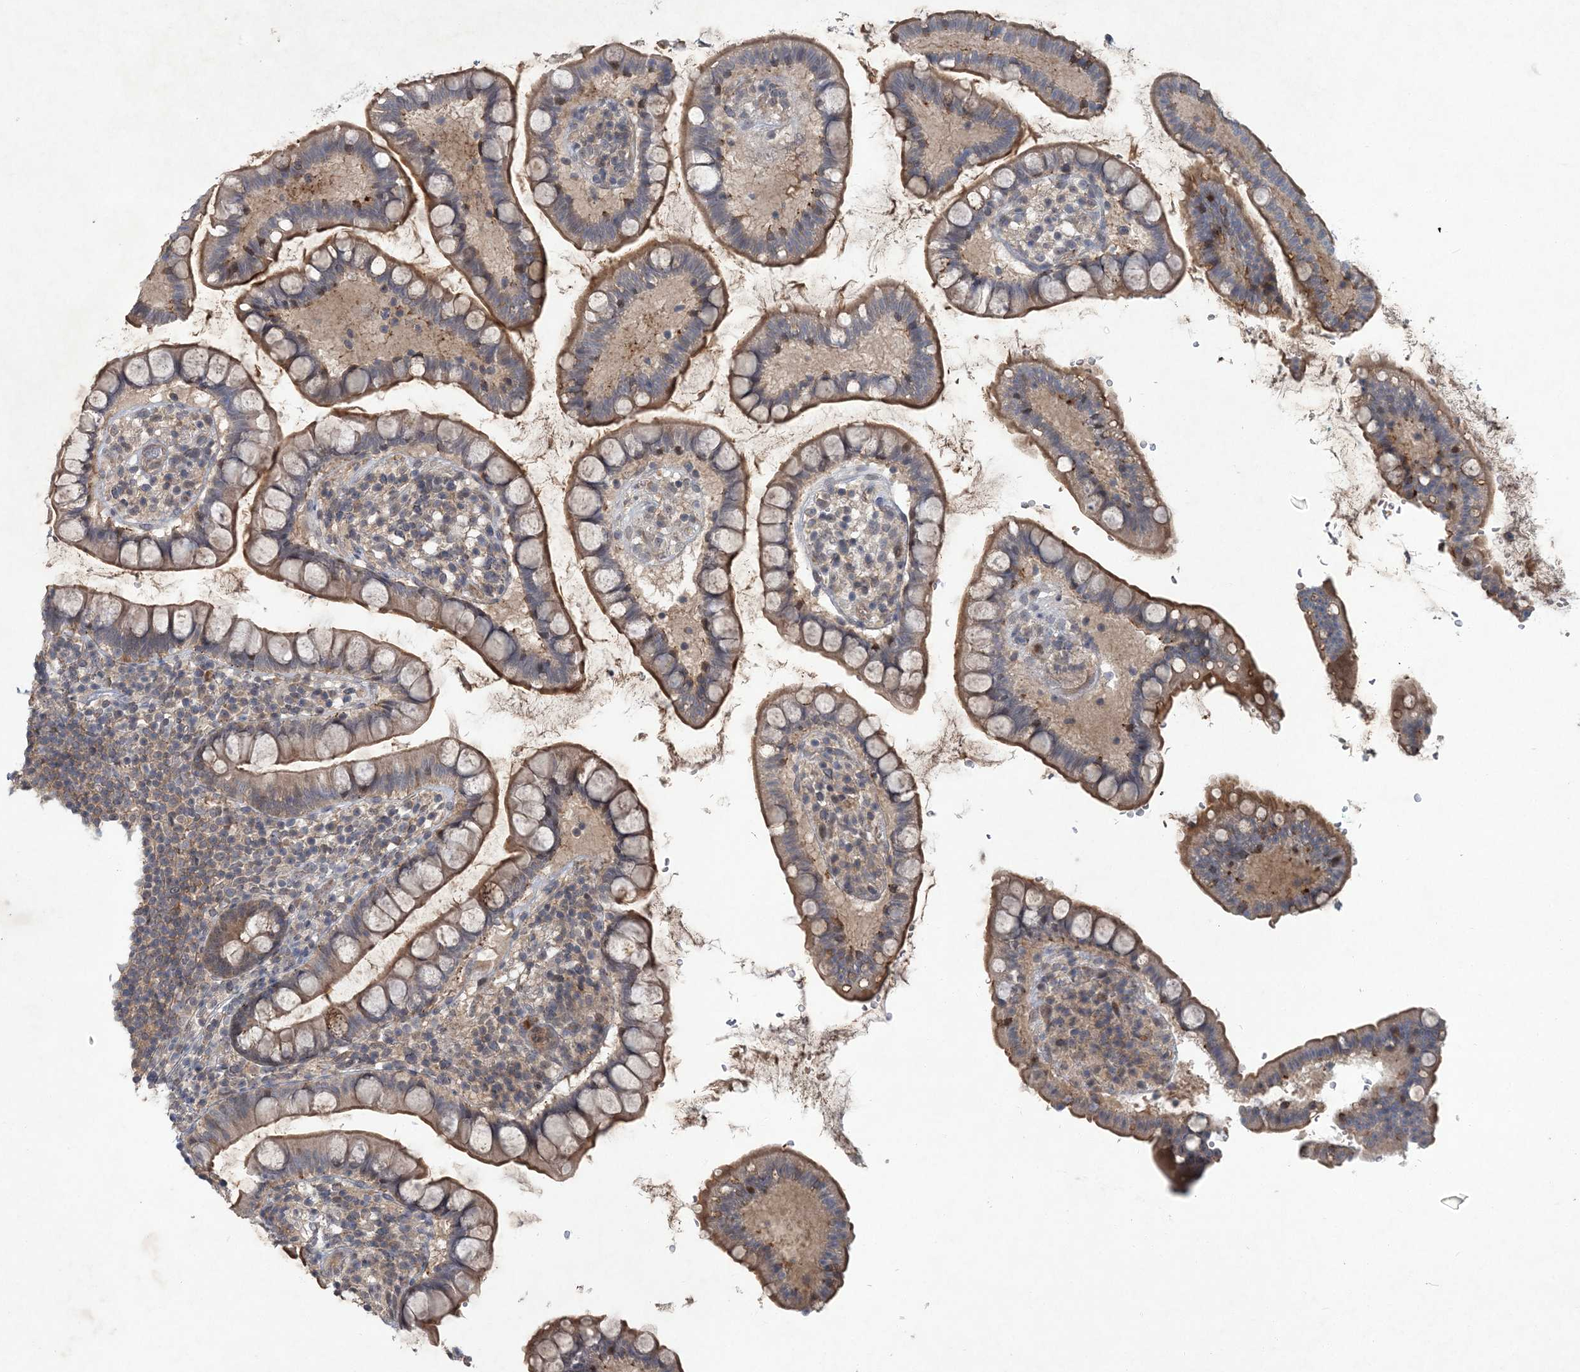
{"staining": {"intensity": "moderate", "quantity": "25%-75%", "location": "cytoplasmic/membranous"}, "tissue": "small intestine", "cell_type": "Glandular cells", "image_type": "normal", "snomed": [{"axis": "morphology", "description": "Normal tissue, NOS"}, {"axis": "topography", "description": "Small intestine"}], "caption": "Glandular cells demonstrate medium levels of moderate cytoplasmic/membranous expression in approximately 25%-75% of cells in normal human small intestine. (Brightfield microscopy of DAB IHC at high magnification).", "gene": "RNF25", "patient": {"sex": "female", "age": 84}}